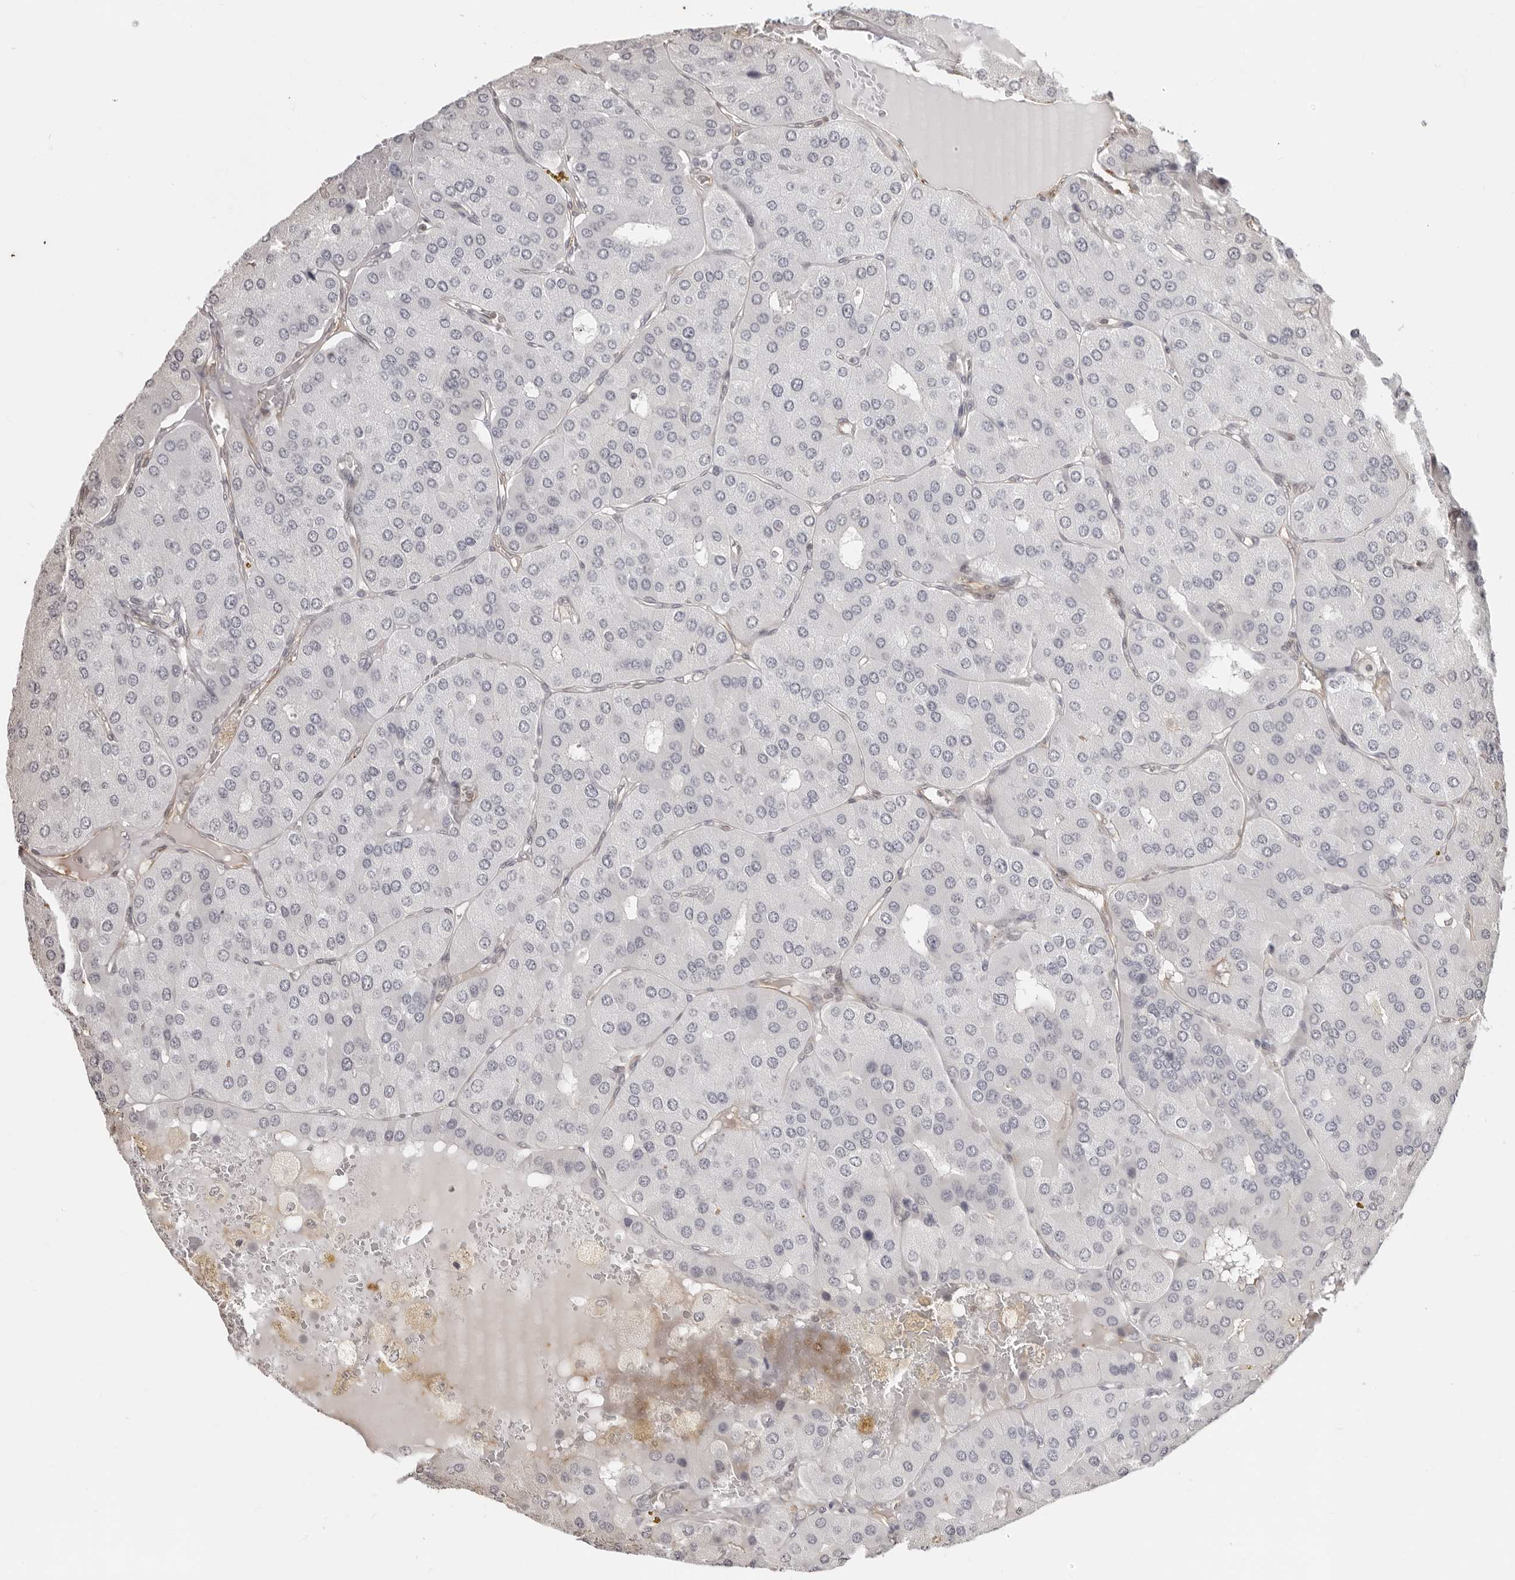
{"staining": {"intensity": "negative", "quantity": "none", "location": "none"}, "tissue": "parathyroid gland", "cell_type": "Glandular cells", "image_type": "normal", "snomed": [{"axis": "morphology", "description": "Normal tissue, NOS"}, {"axis": "morphology", "description": "Adenoma, NOS"}, {"axis": "topography", "description": "Parathyroid gland"}], "caption": "Immunohistochemistry of benign parathyroid gland displays no positivity in glandular cells.", "gene": "UNK", "patient": {"sex": "female", "age": 86}}